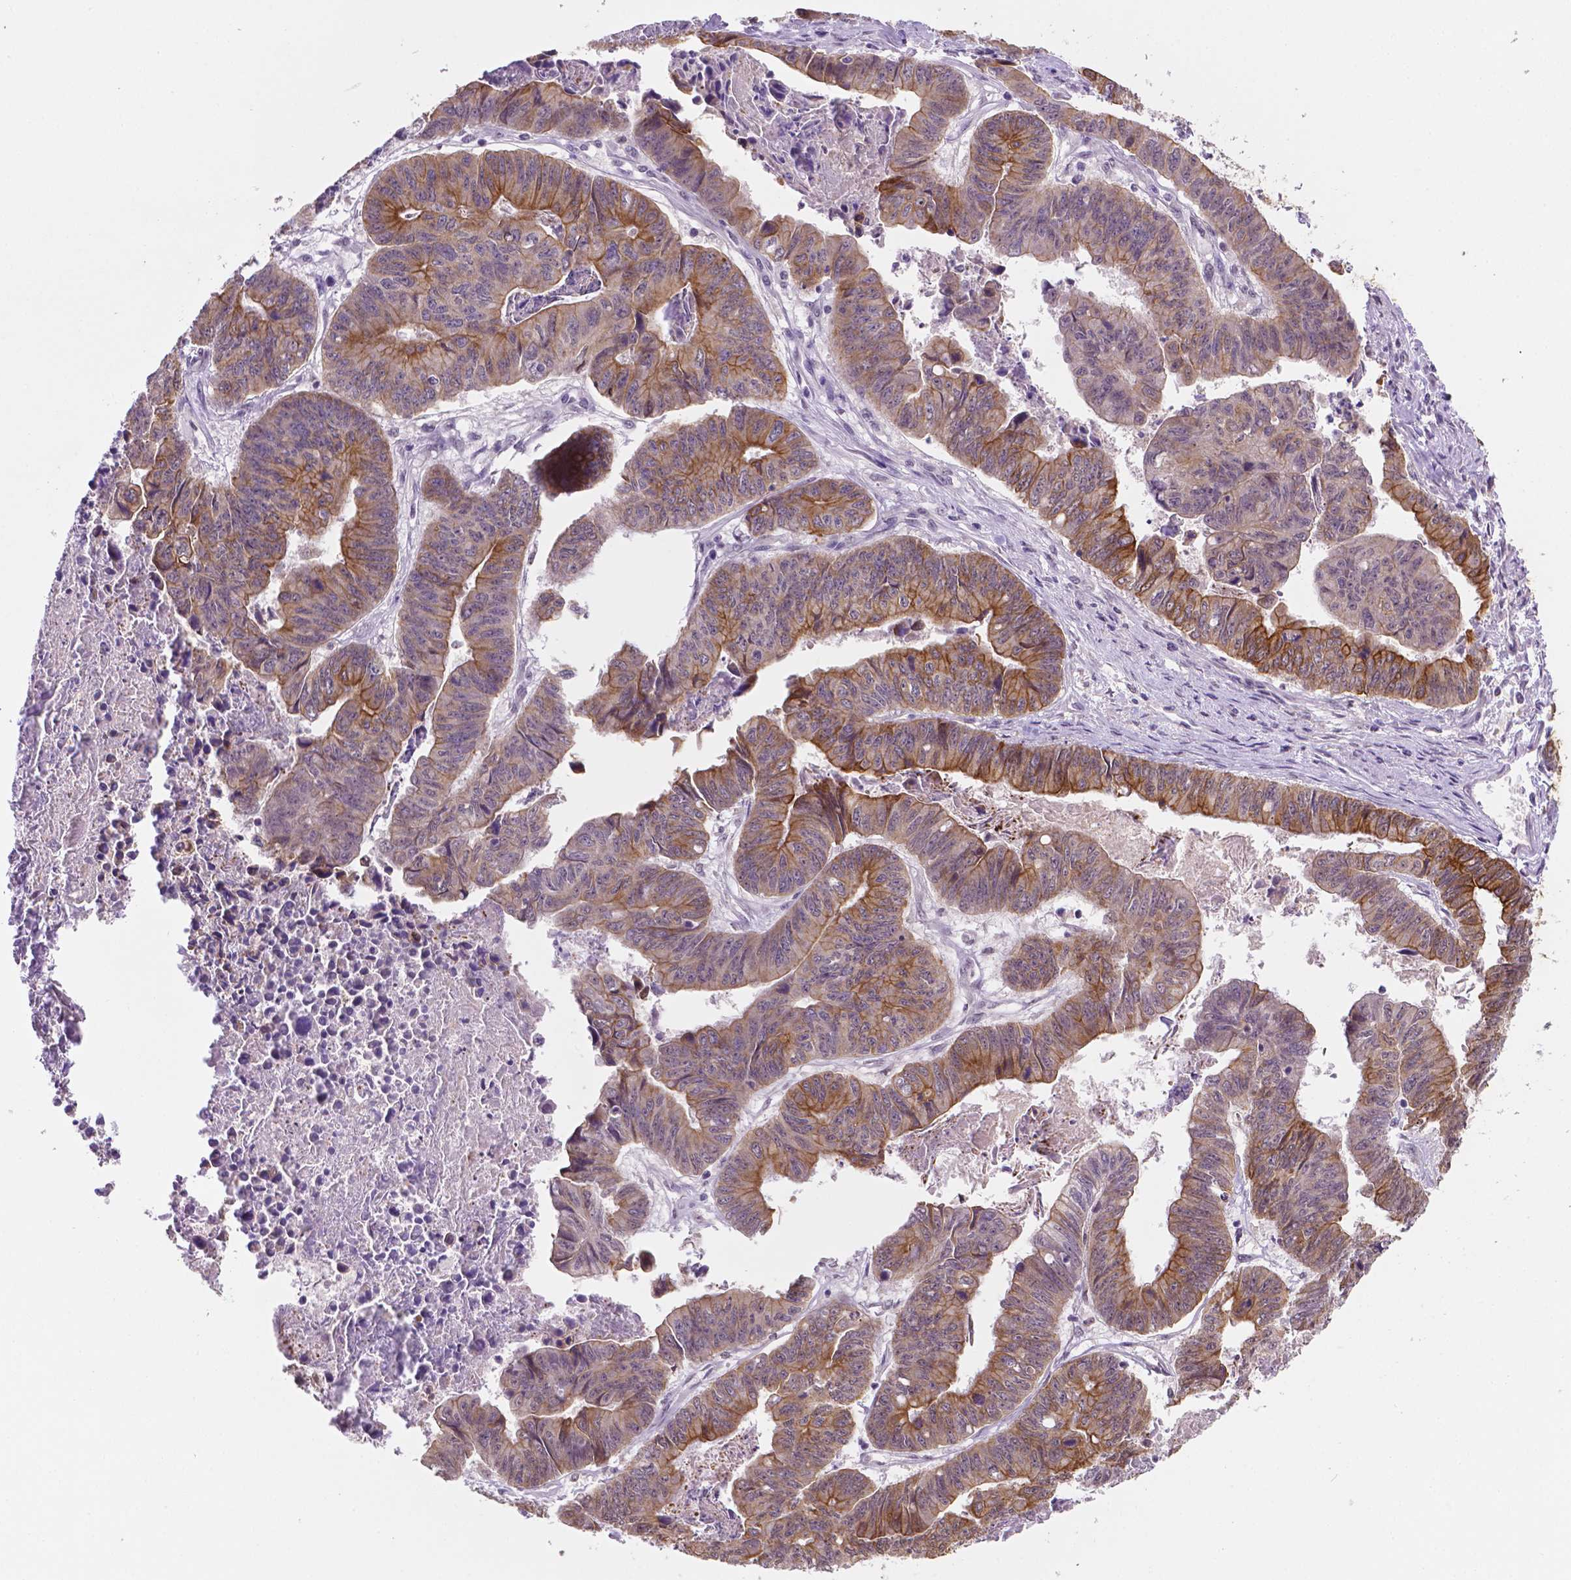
{"staining": {"intensity": "moderate", "quantity": ">75%", "location": "cytoplasmic/membranous"}, "tissue": "stomach cancer", "cell_type": "Tumor cells", "image_type": "cancer", "snomed": [{"axis": "morphology", "description": "Adenocarcinoma, NOS"}, {"axis": "topography", "description": "Stomach, lower"}], "caption": "Immunohistochemistry (IHC) of human stomach cancer (adenocarcinoma) exhibits medium levels of moderate cytoplasmic/membranous positivity in about >75% of tumor cells.", "gene": "SHLD3", "patient": {"sex": "male", "age": 77}}